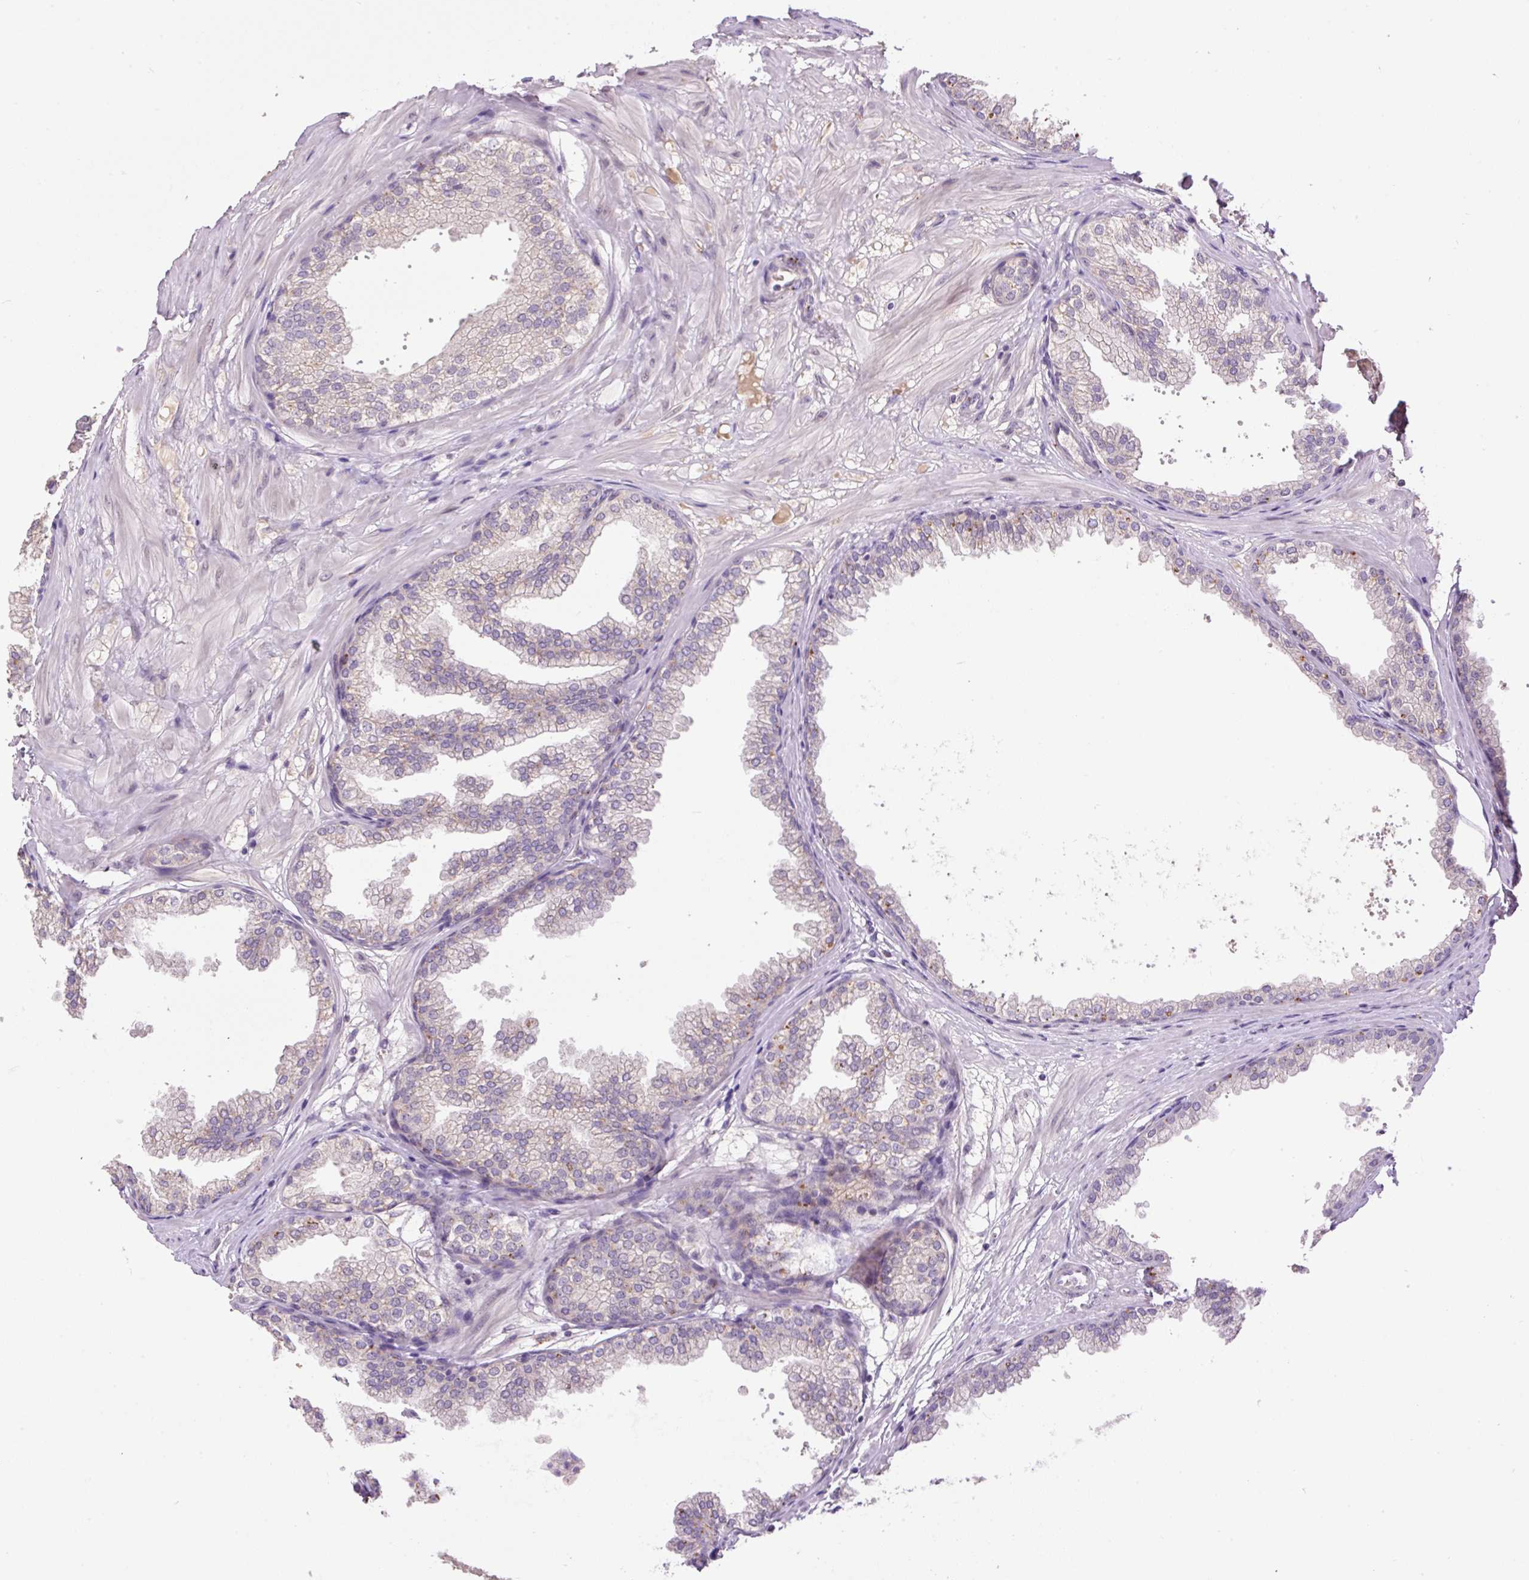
{"staining": {"intensity": "weak", "quantity": "<25%", "location": "cytoplasmic/membranous"}, "tissue": "prostate", "cell_type": "Glandular cells", "image_type": "normal", "snomed": [{"axis": "morphology", "description": "Normal tissue, NOS"}, {"axis": "topography", "description": "Prostate"}], "caption": "Immunohistochemistry (IHC) of unremarkable human prostate exhibits no expression in glandular cells. (Brightfield microscopy of DAB (3,3'-diaminobenzidine) immunohistochemistry (IHC) at high magnification).", "gene": "HABP4", "patient": {"sex": "male", "age": 37}}